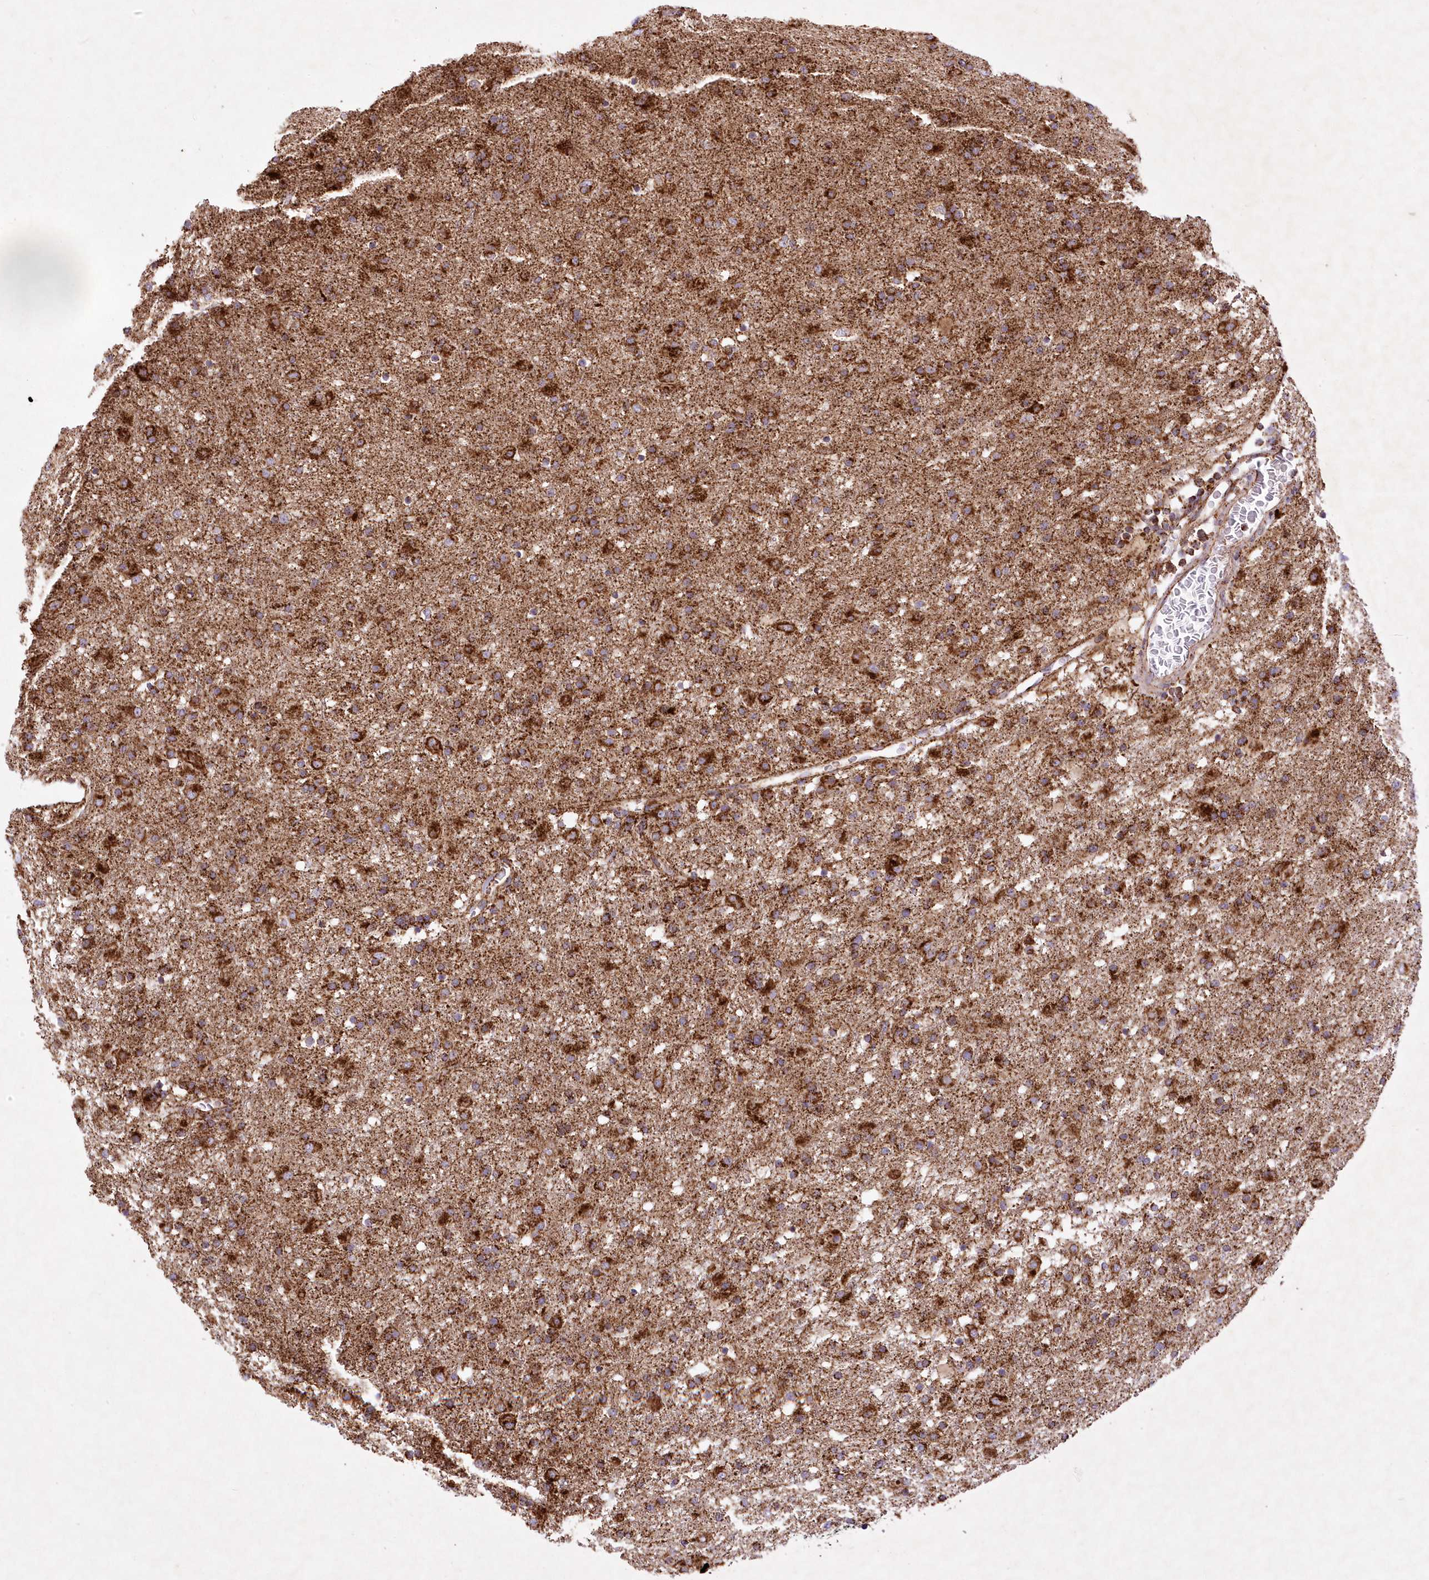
{"staining": {"intensity": "strong", "quantity": ">75%", "location": "cytoplasmic/membranous"}, "tissue": "glioma", "cell_type": "Tumor cells", "image_type": "cancer", "snomed": [{"axis": "morphology", "description": "Glioma, malignant, Low grade"}, {"axis": "topography", "description": "Brain"}], "caption": "The micrograph demonstrates a brown stain indicating the presence of a protein in the cytoplasmic/membranous of tumor cells in malignant glioma (low-grade).", "gene": "ASNSD1", "patient": {"sex": "male", "age": 65}}